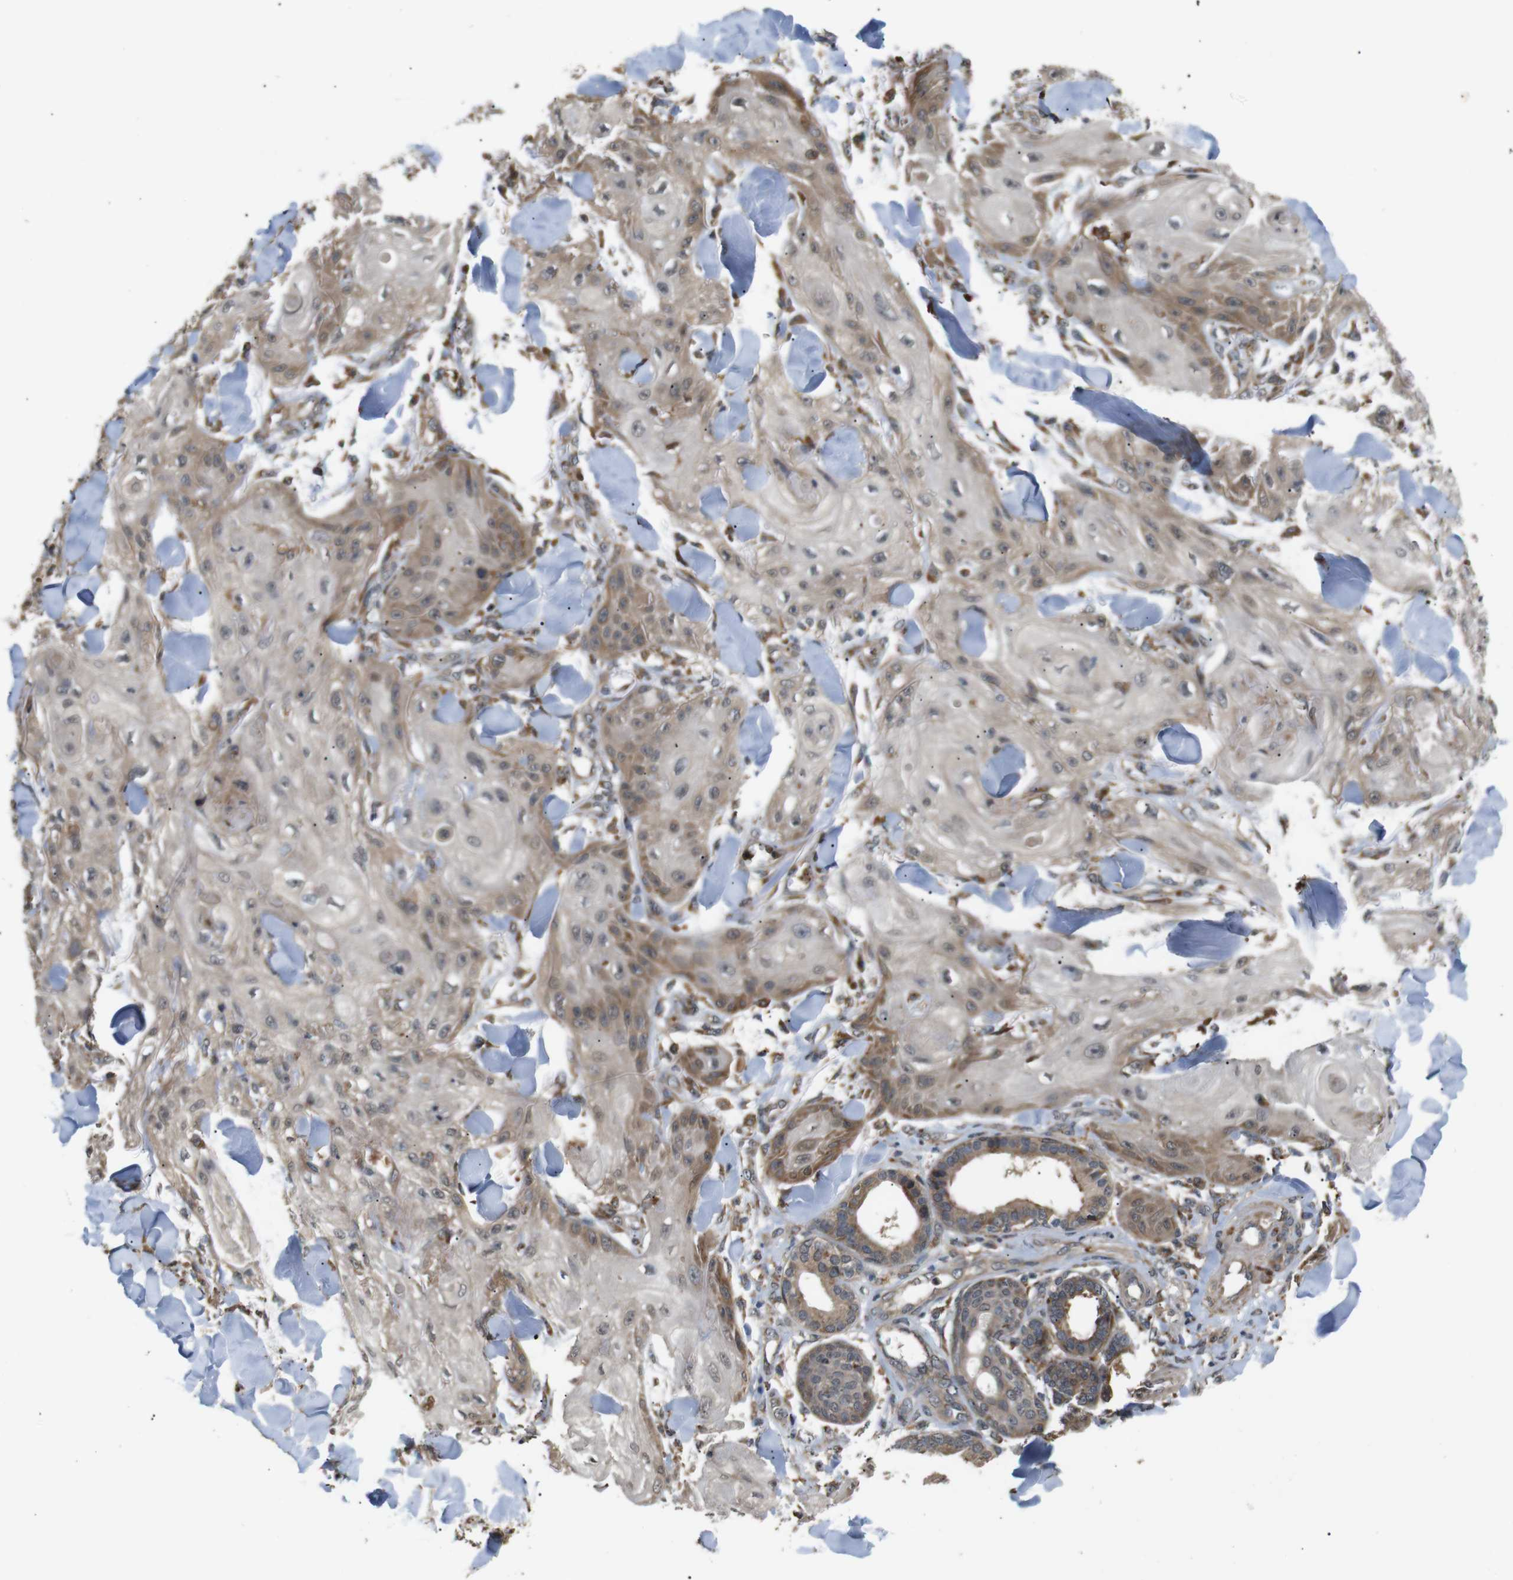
{"staining": {"intensity": "weak", "quantity": ">75%", "location": "cytoplasmic/membranous"}, "tissue": "skin cancer", "cell_type": "Tumor cells", "image_type": "cancer", "snomed": [{"axis": "morphology", "description": "Squamous cell carcinoma, NOS"}, {"axis": "topography", "description": "Skin"}], "caption": "About >75% of tumor cells in squamous cell carcinoma (skin) demonstrate weak cytoplasmic/membranous protein positivity as visualized by brown immunohistochemical staining.", "gene": "EPHB2", "patient": {"sex": "male", "age": 74}}